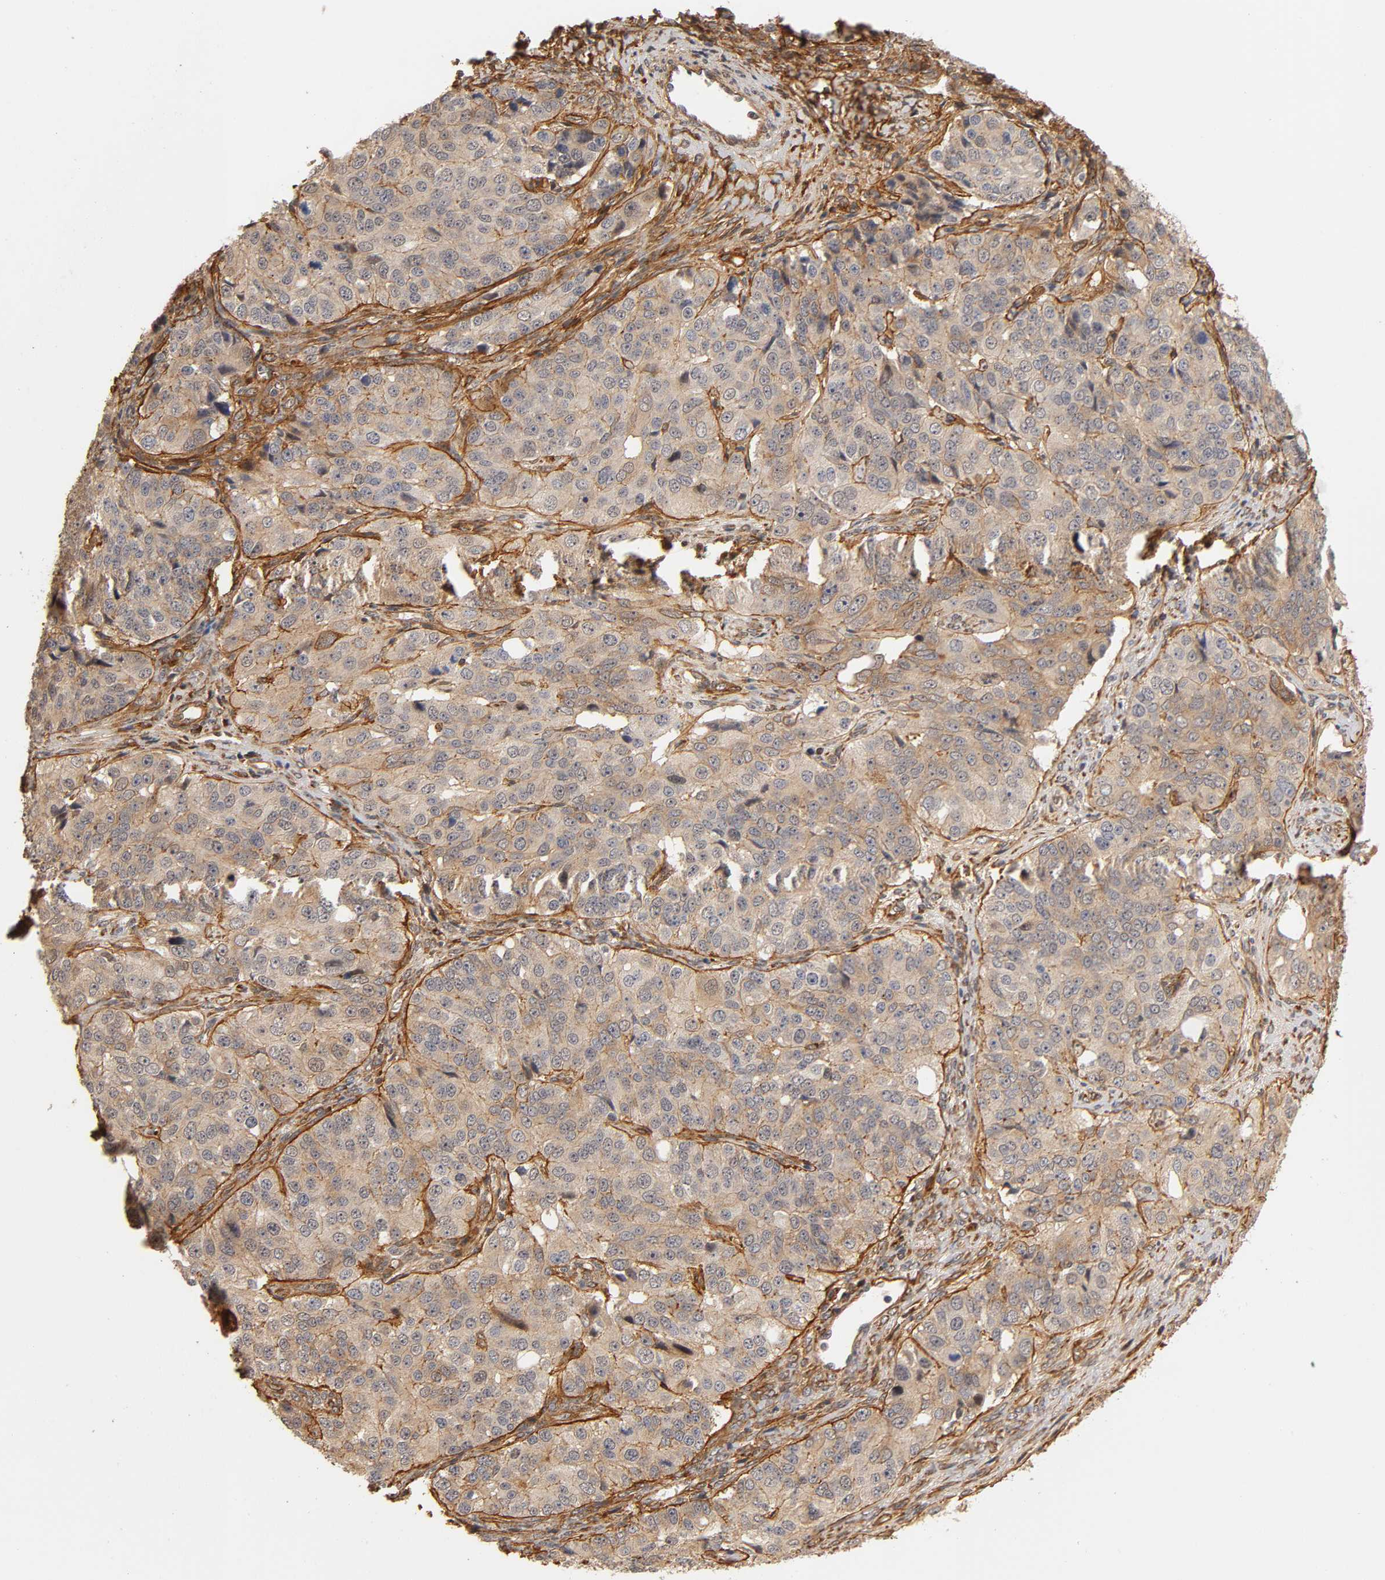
{"staining": {"intensity": "weak", "quantity": "25%-75%", "location": "cytoplasmic/membranous"}, "tissue": "ovarian cancer", "cell_type": "Tumor cells", "image_type": "cancer", "snomed": [{"axis": "morphology", "description": "Carcinoma, endometroid"}, {"axis": "topography", "description": "Ovary"}], "caption": "Ovarian endometroid carcinoma stained with a protein marker shows weak staining in tumor cells.", "gene": "LAMB1", "patient": {"sex": "female", "age": 51}}